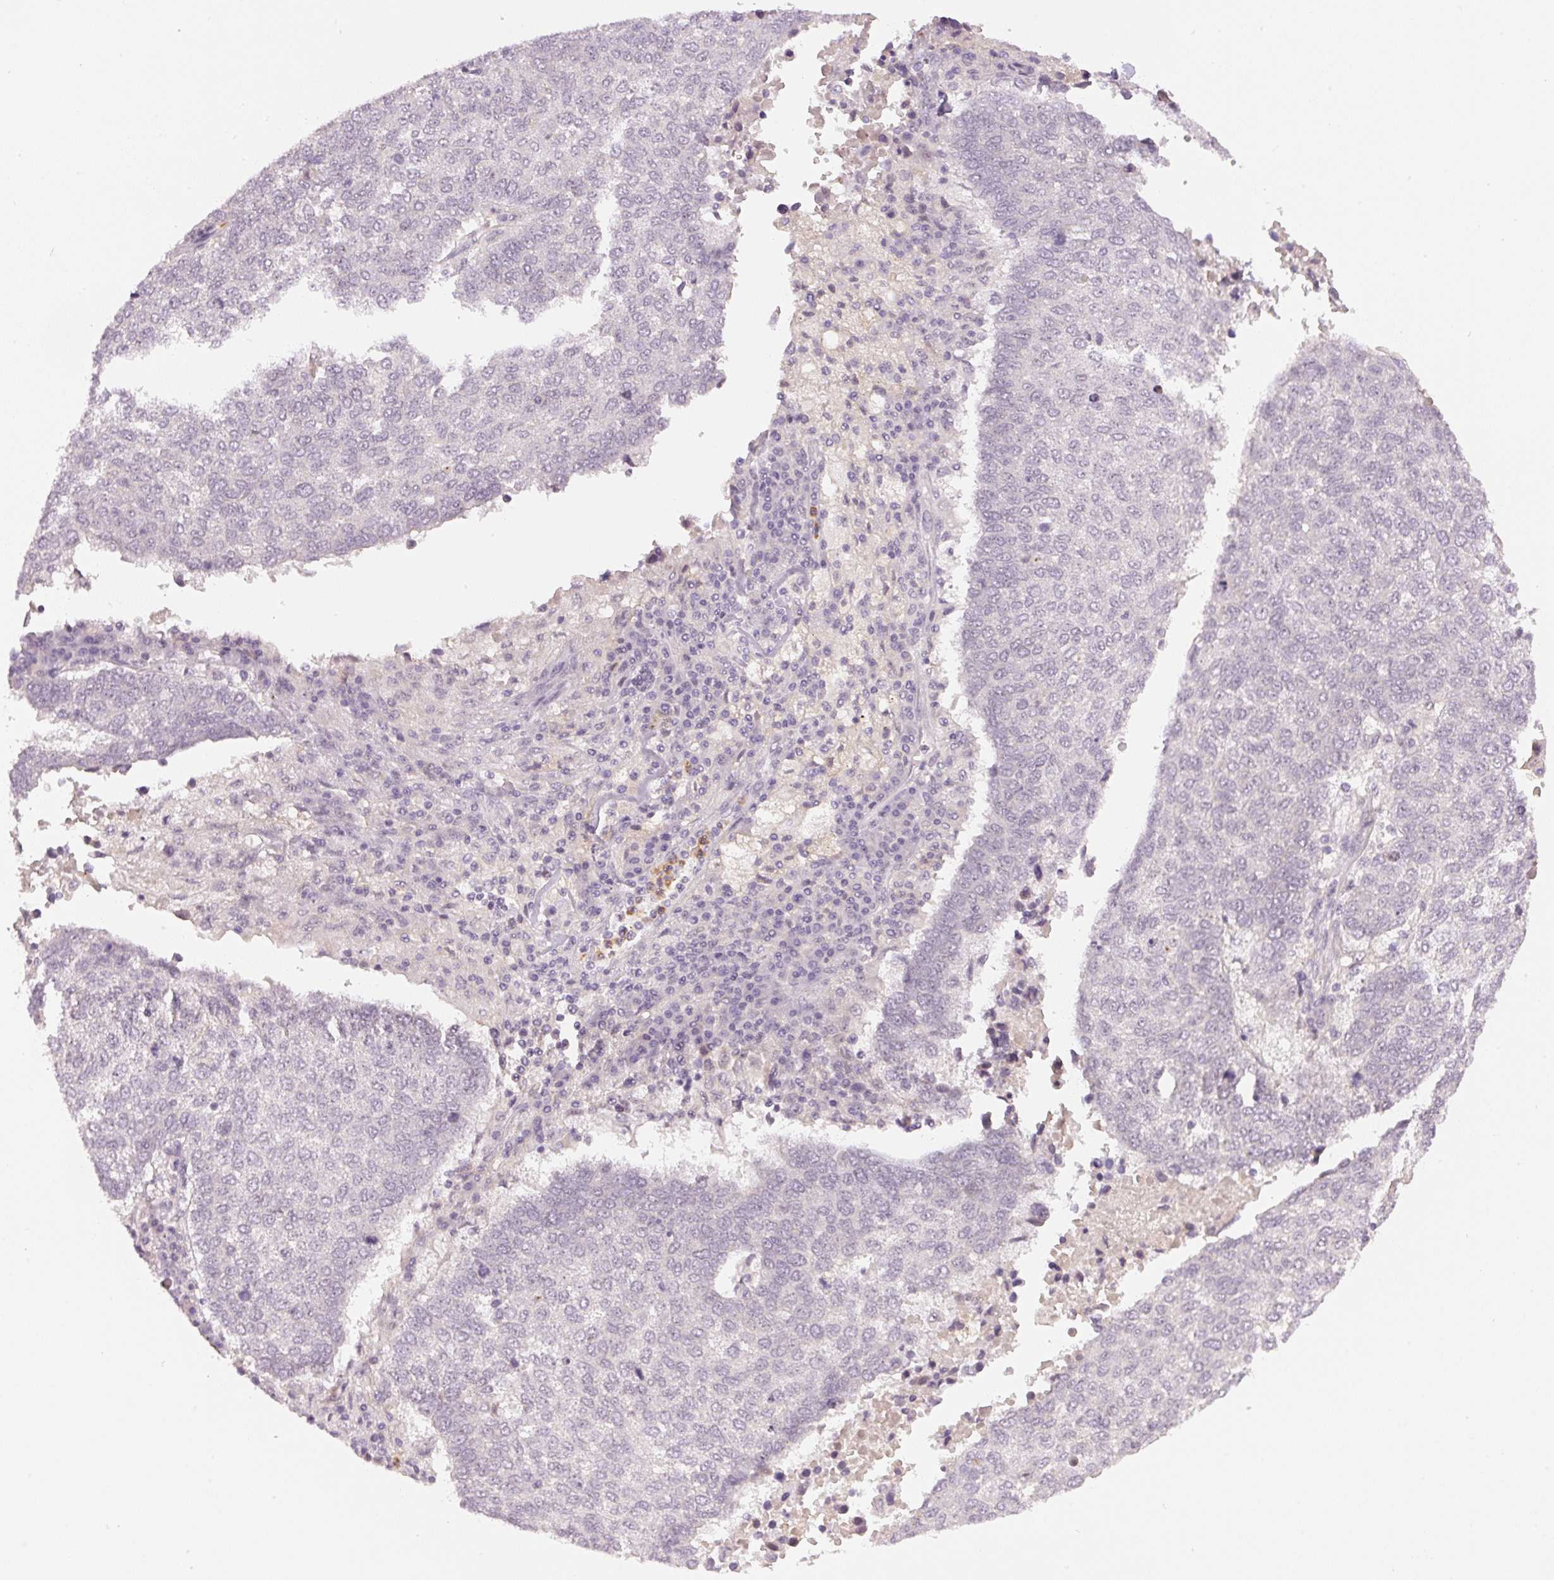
{"staining": {"intensity": "negative", "quantity": "none", "location": "none"}, "tissue": "lung cancer", "cell_type": "Tumor cells", "image_type": "cancer", "snomed": [{"axis": "morphology", "description": "Squamous cell carcinoma, NOS"}, {"axis": "topography", "description": "Lung"}], "caption": "Immunohistochemistry histopathology image of human lung cancer stained for a protein (brown), which shows no positivity in tumor cells.", "gene": "SGF29", "patient": {"sex": "male", "age": 73}}